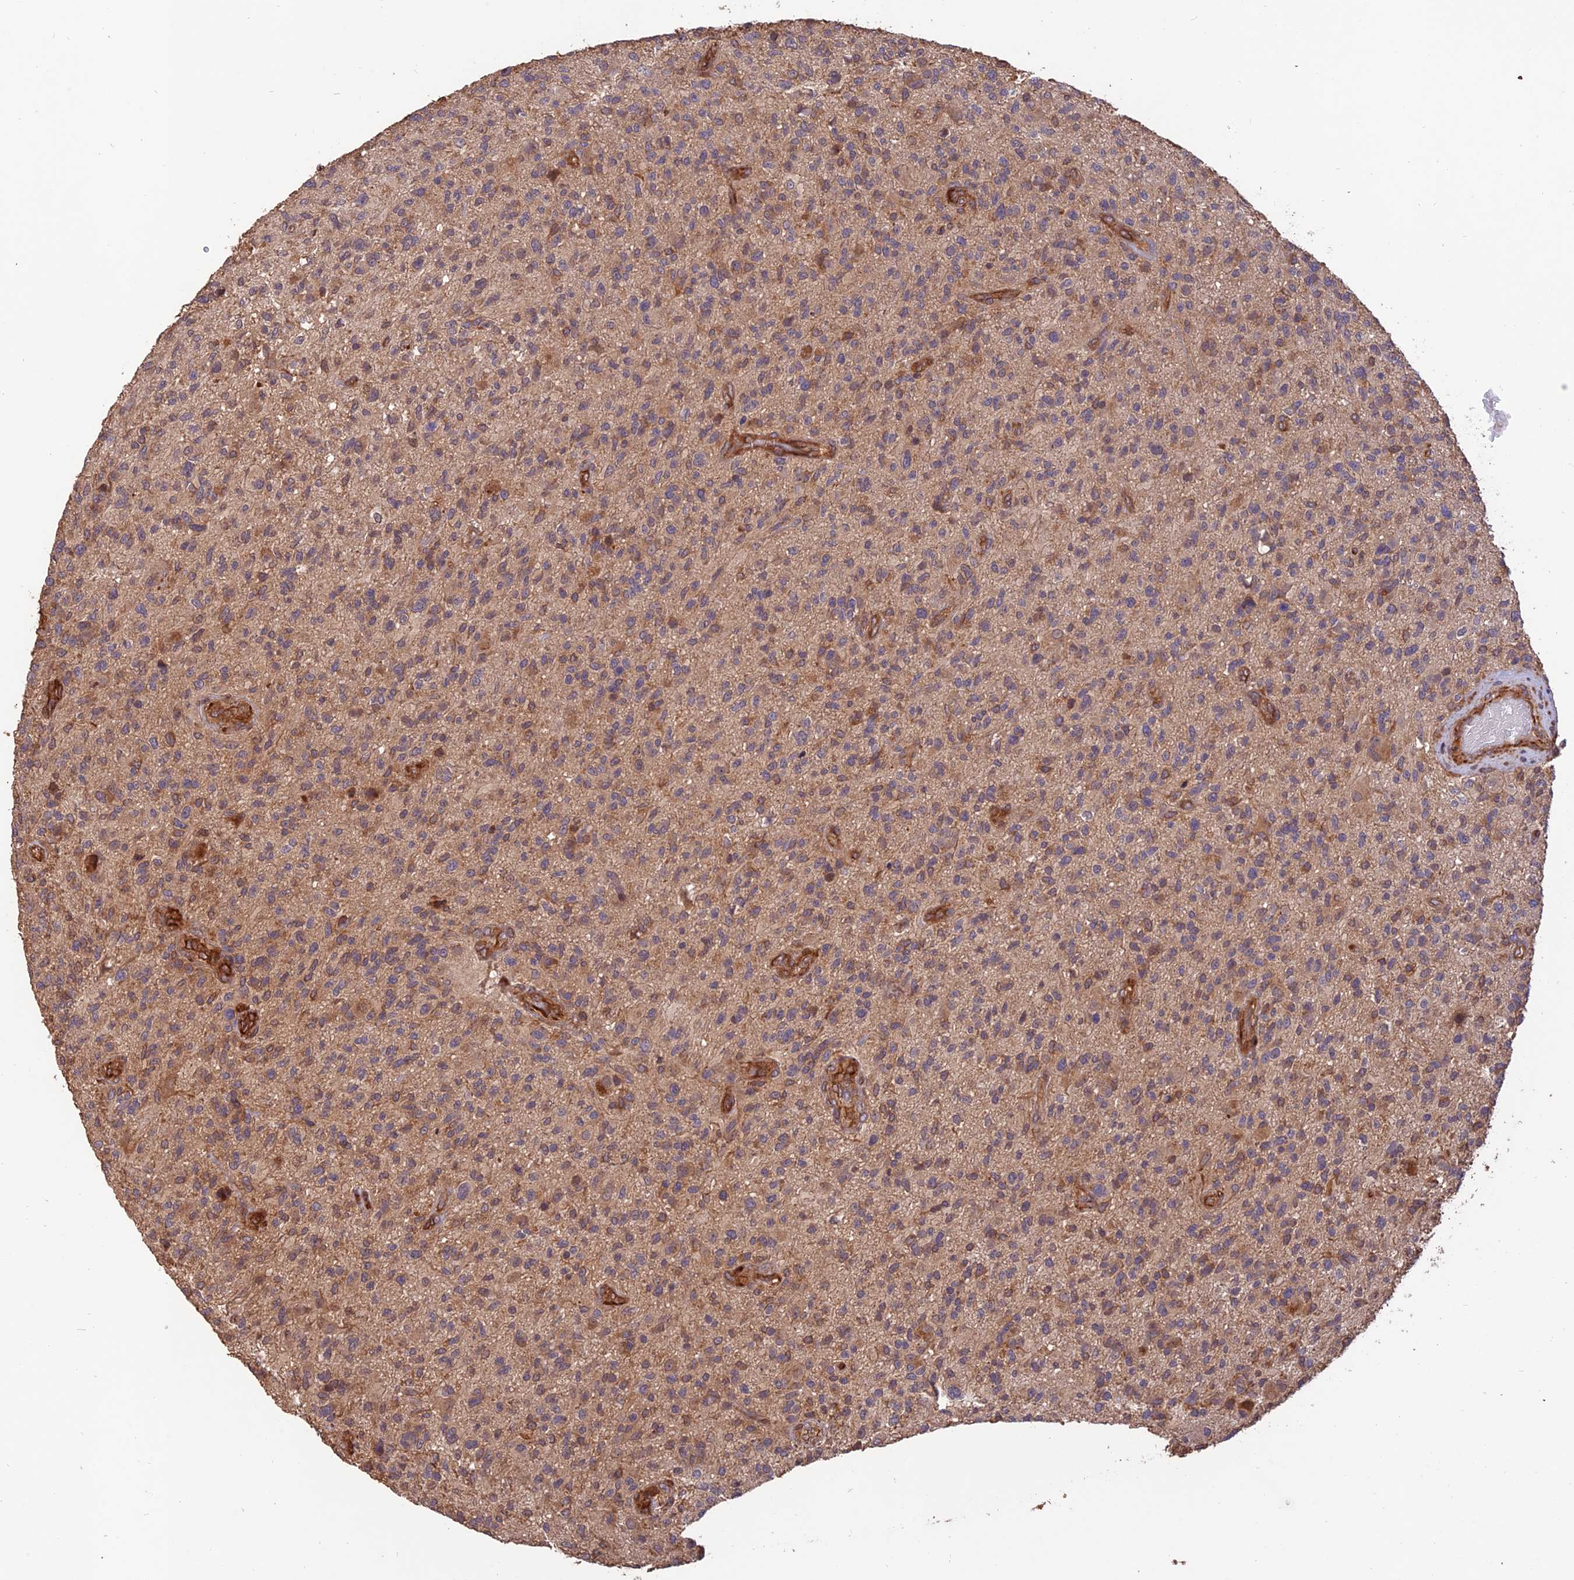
{"staining": {"intensity": "moderate", "quantity": "<25%", "location": "cytoplasmic/membranous"}, "tissue": "glioma", "cell_type": "Tumor cells", "image_type": "cancer", "snomed": [{"axis": "morphology", "description": "Glioma, malignant, High grade"}, {"axis": "topography", "description": "Brain"}], "caption": "Protein analysis of glioma tissue shows moderate cytoplasmic/membranous positivity in about <25% of tumor cells. Using DAB (3,3'-diaminobenzidine) (brown) and hematoxylin (blue) stains, captured at high magnification using brightfield microscopy.", "gene": "CREBL2", "patient": {"sex": "male", "age": 47}}